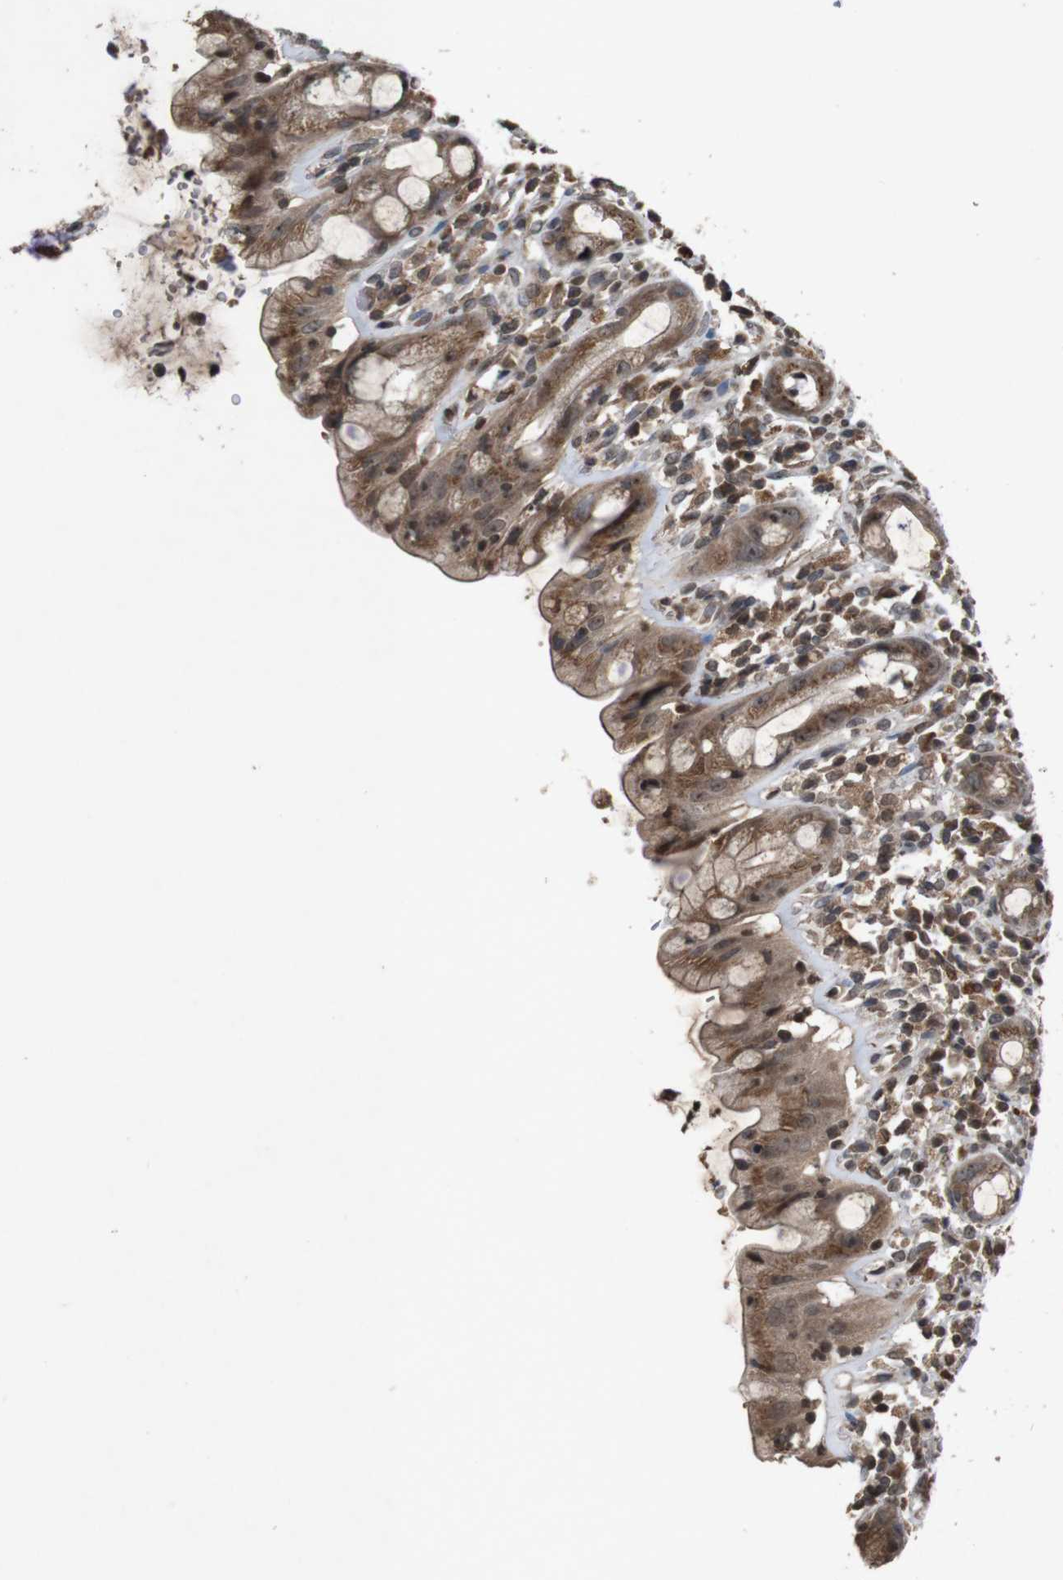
{"staining": {"intensity": "strong", "quantity": ">75%", "location": "cytoplasmic/membranous"}, "tissue": "rectum", "cell_type": "Glandular cells", "image_type": "normal", "snomed": [{"axis": "morphology", "description": "Normal tissue, NOS"}, {"axis": "topography", "description": "Rectum"}], "caption": "Unremarkable rectum shows strong cytoplasmic/membranous positivity in about >75% of glandular cells (DAB (3,3'-diaminobenzidine) IHC, brown staining for protein, blue staining for nuclei)..", "gene": "SORL1", "patient": {"sex": "male", "age": 44}}